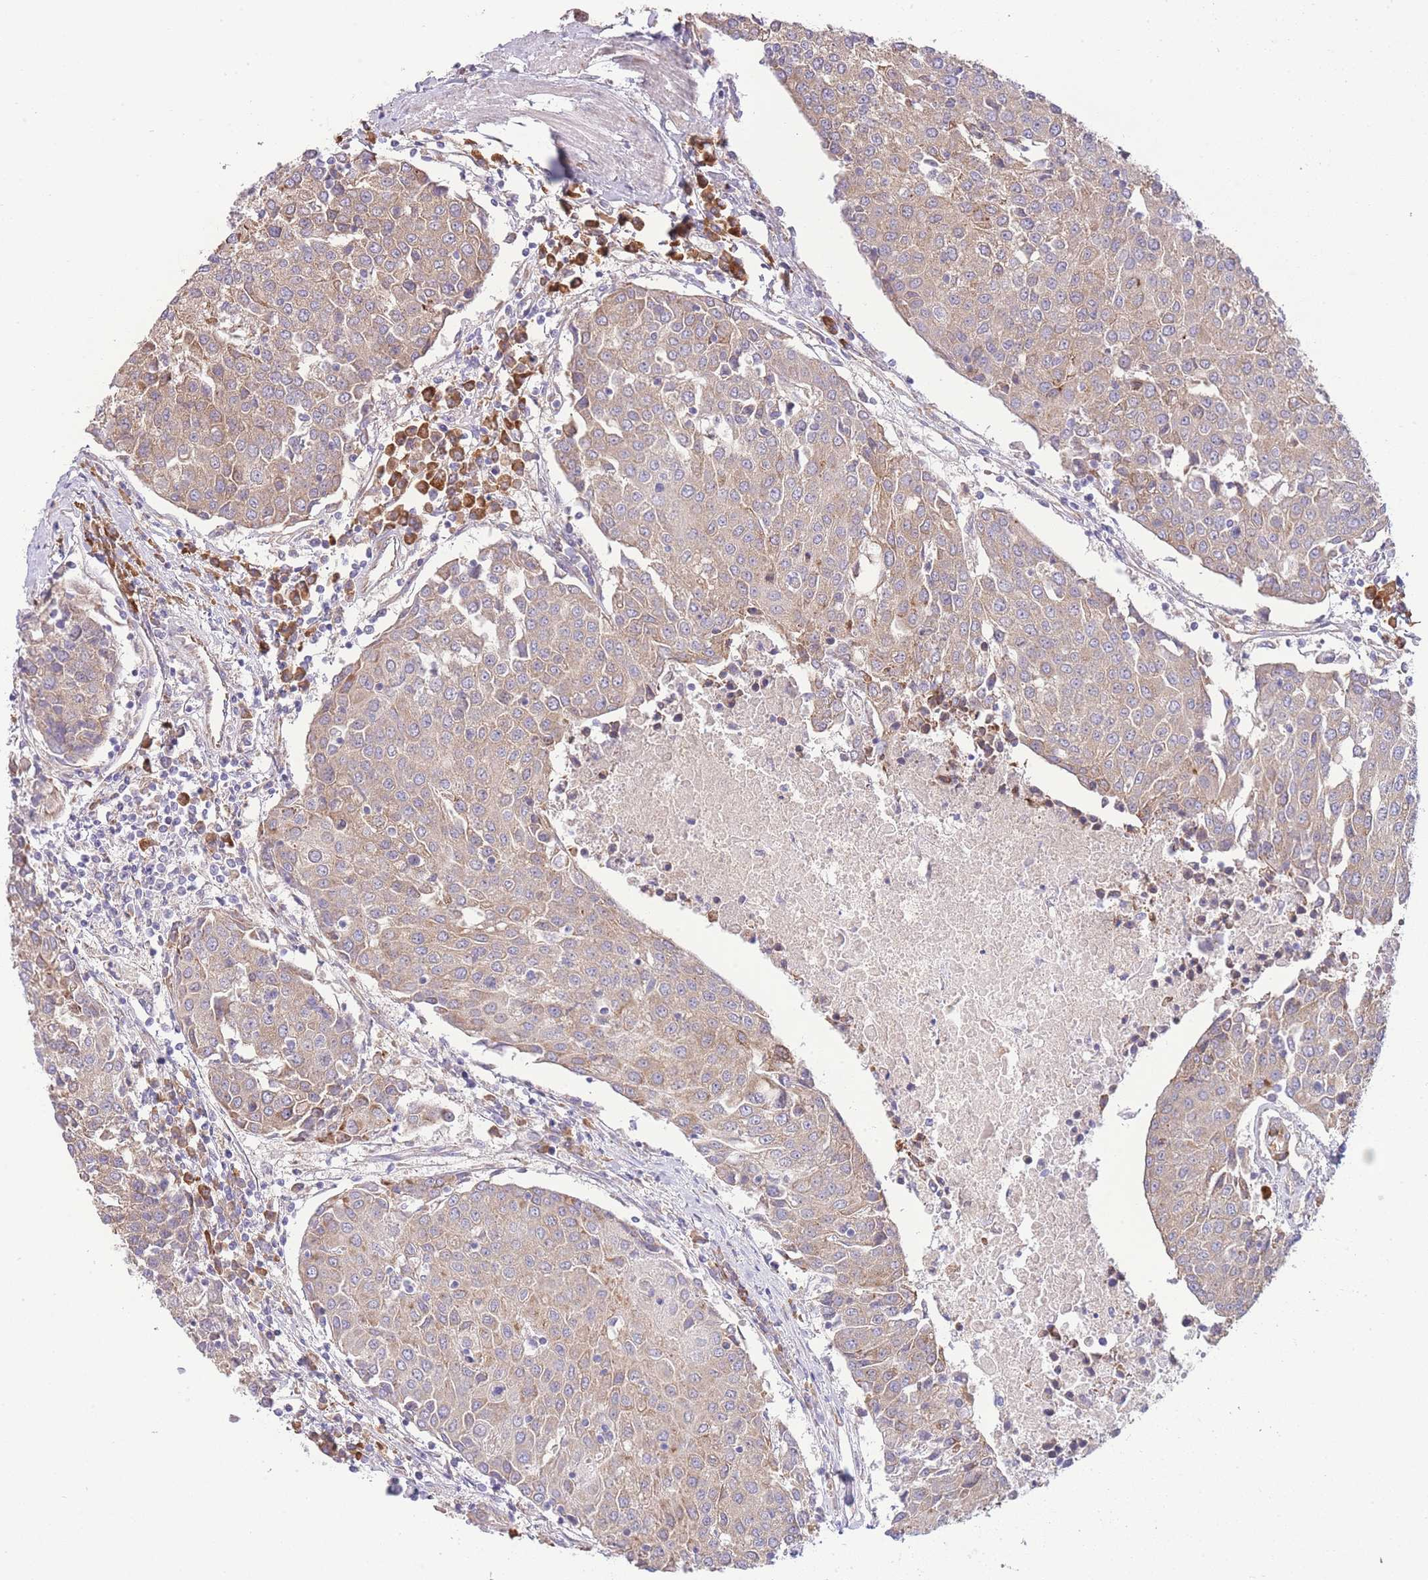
{"staining": {"intensity": "moderate", "quantity": ">75%", "location": "cytoplasmic/membranous"}, "tissue": "urothelial cancer", "cell_type": "Tumor cells", "image_type": "cancer", "snomed": [{"axis": "morphology", "description": "Urothelial carcinoma, High grade"}, {"axis": "topography", "description": "Urinary bladder"}], "caption": "IHC of human urothelial carcinoma (high-grade) exhibits medium levels of moderate cytoplasmic/membranous positivity in approximately >75% of tumor cells.", "gene": "BEX1", "patient": {"sex": "female", "age": 85}}